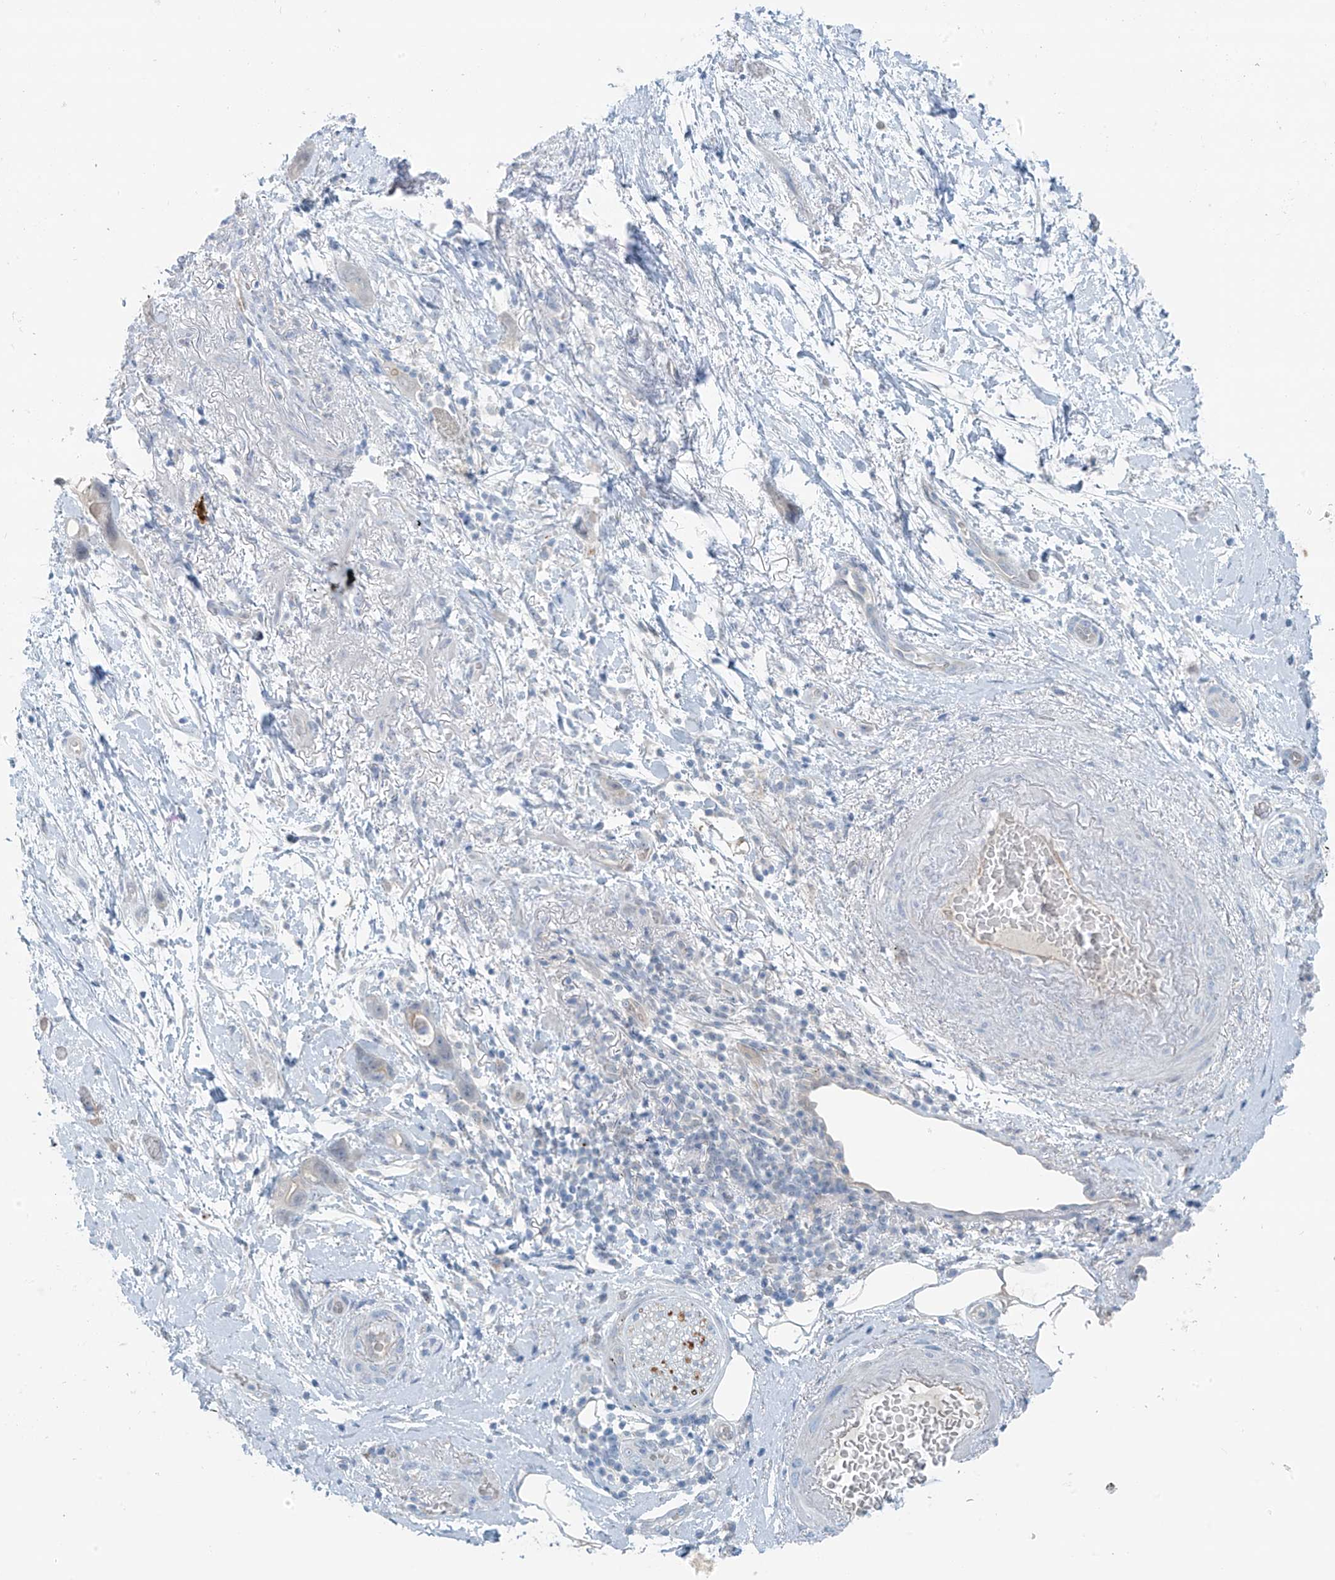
{"staining": {"intensity": "negative", "quantity": "none", "location": "none"}, "tissue": "pancreatic cancer", "cell_type": "Tumor cells", "image_type": "cancer", "snomed": [{"axis": "morphology", "description": "Normal tissue, NOS"}, {"axis": "morphology", "description": "Adenocarcinoma, NOS"}, {"axis": "topography", "description": "Pancreas"}], "caption": "Human pancreatic adenocarcinoma stained for a protein using IHC exhibits no positivity in tumor cells.", "gene": "ZNF793", "patient": {"sex": "female", "age": 68}}